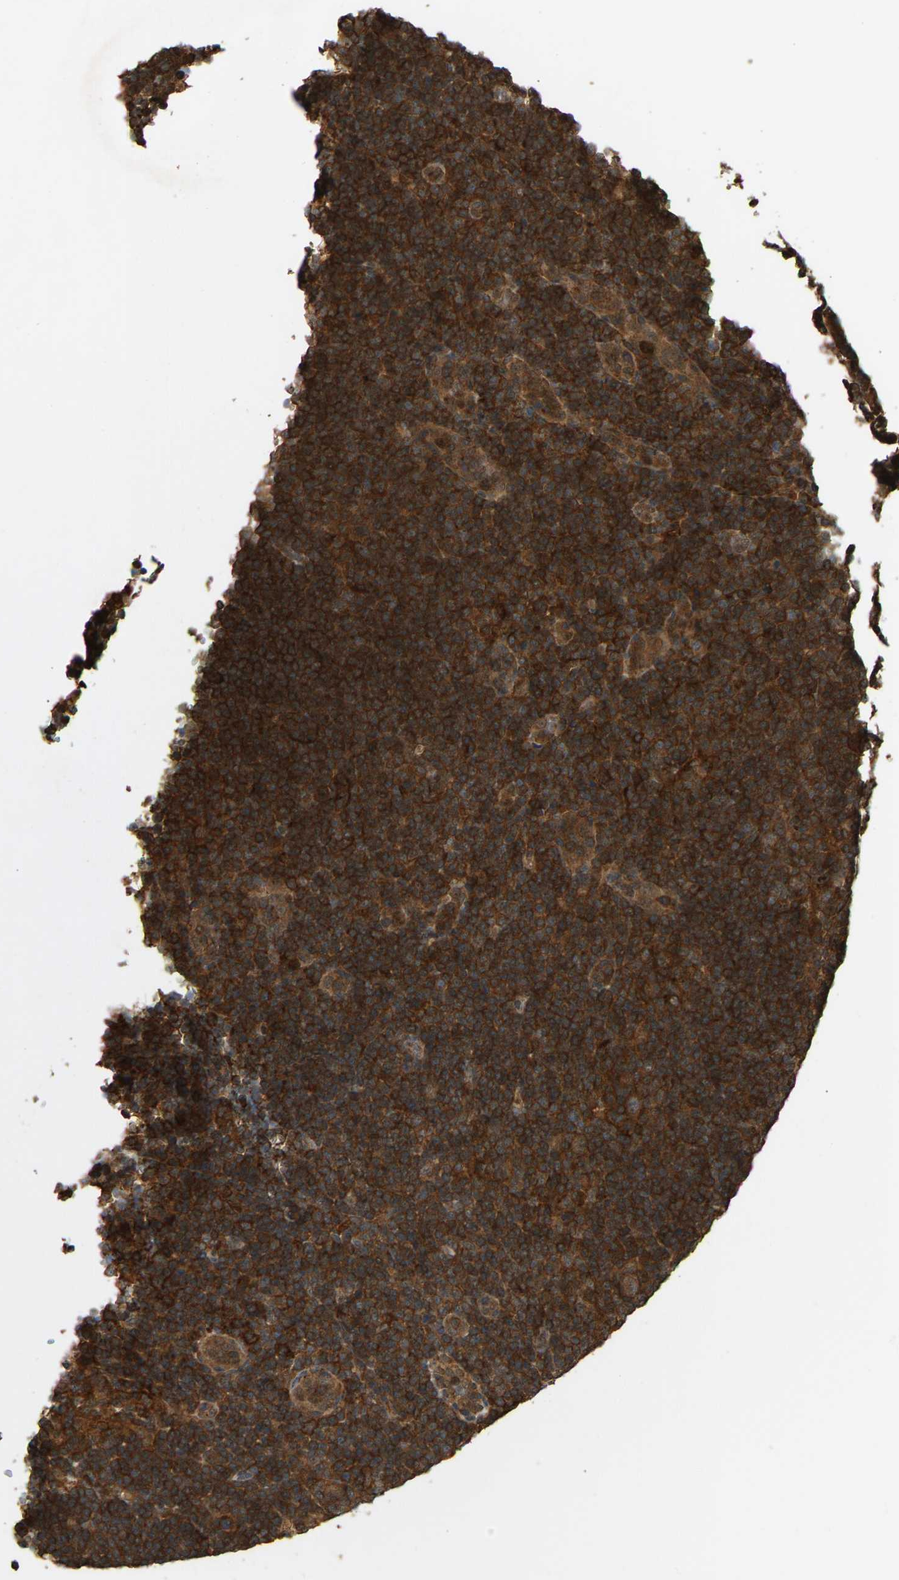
{"staining": {"intensity": "strong", "quantity": ">75%", "location": "cytoplasmic/membranous"}, "tissue": "lymphoma", "cell_type": "Tumor cells", "image_type": "cancer", "snomed": [{"axis": "morphology", "description": "Malignant lymphoma, non-Hodgkin's type, High grade"}, {"axis": "topography", "description": "Lymph node"}], "caption": "Lymphoma stained for a protein exhibits strong cytoplasmic/membranous positivity in tumor cells.", "gene": "GOPC", "patient": {"sex": "female", "age": 73}}